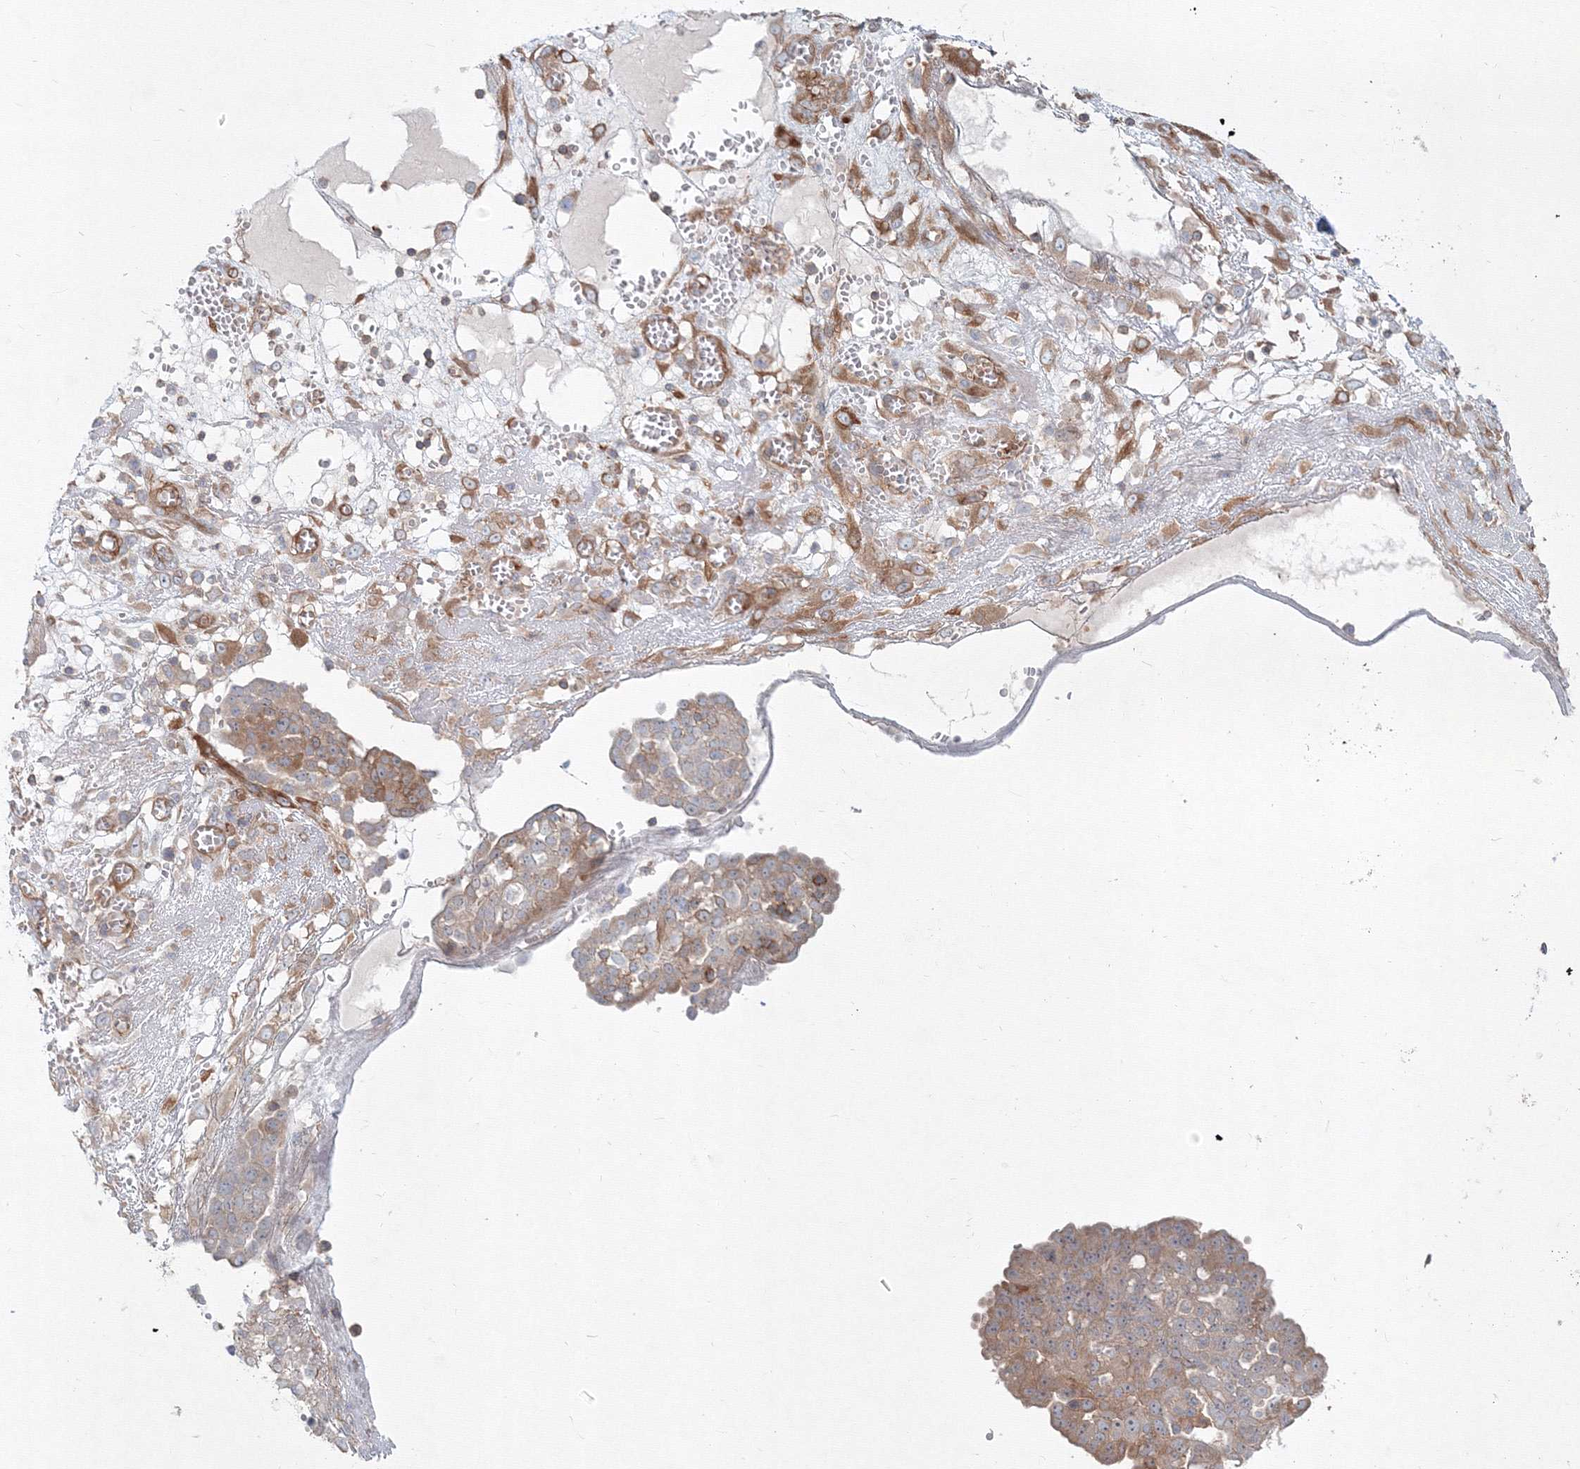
{"staining": {"intensity": "weak", "quantity": "25%-75%", "location": "cytoplasmic/membranous"}, "tissue": "ovarian cancer", "cell_type": "Tumor cells", "image_type": "cancer", "snomed": [{"axis": "morphology", "description": "Cystadenocarcinoma, serous, NOS"}, {"axis": "topography", "description": "Soft tissue"}, {"axis": "topography", "description": "Ovary"}], "caption": "Tumor cells display weak cytoplasmic/membranous expression in about 25%-75% of cells in ovarian cancer.", "gene": "SH3PXD2A", "patient": {"sex": "female", "age": 57}}